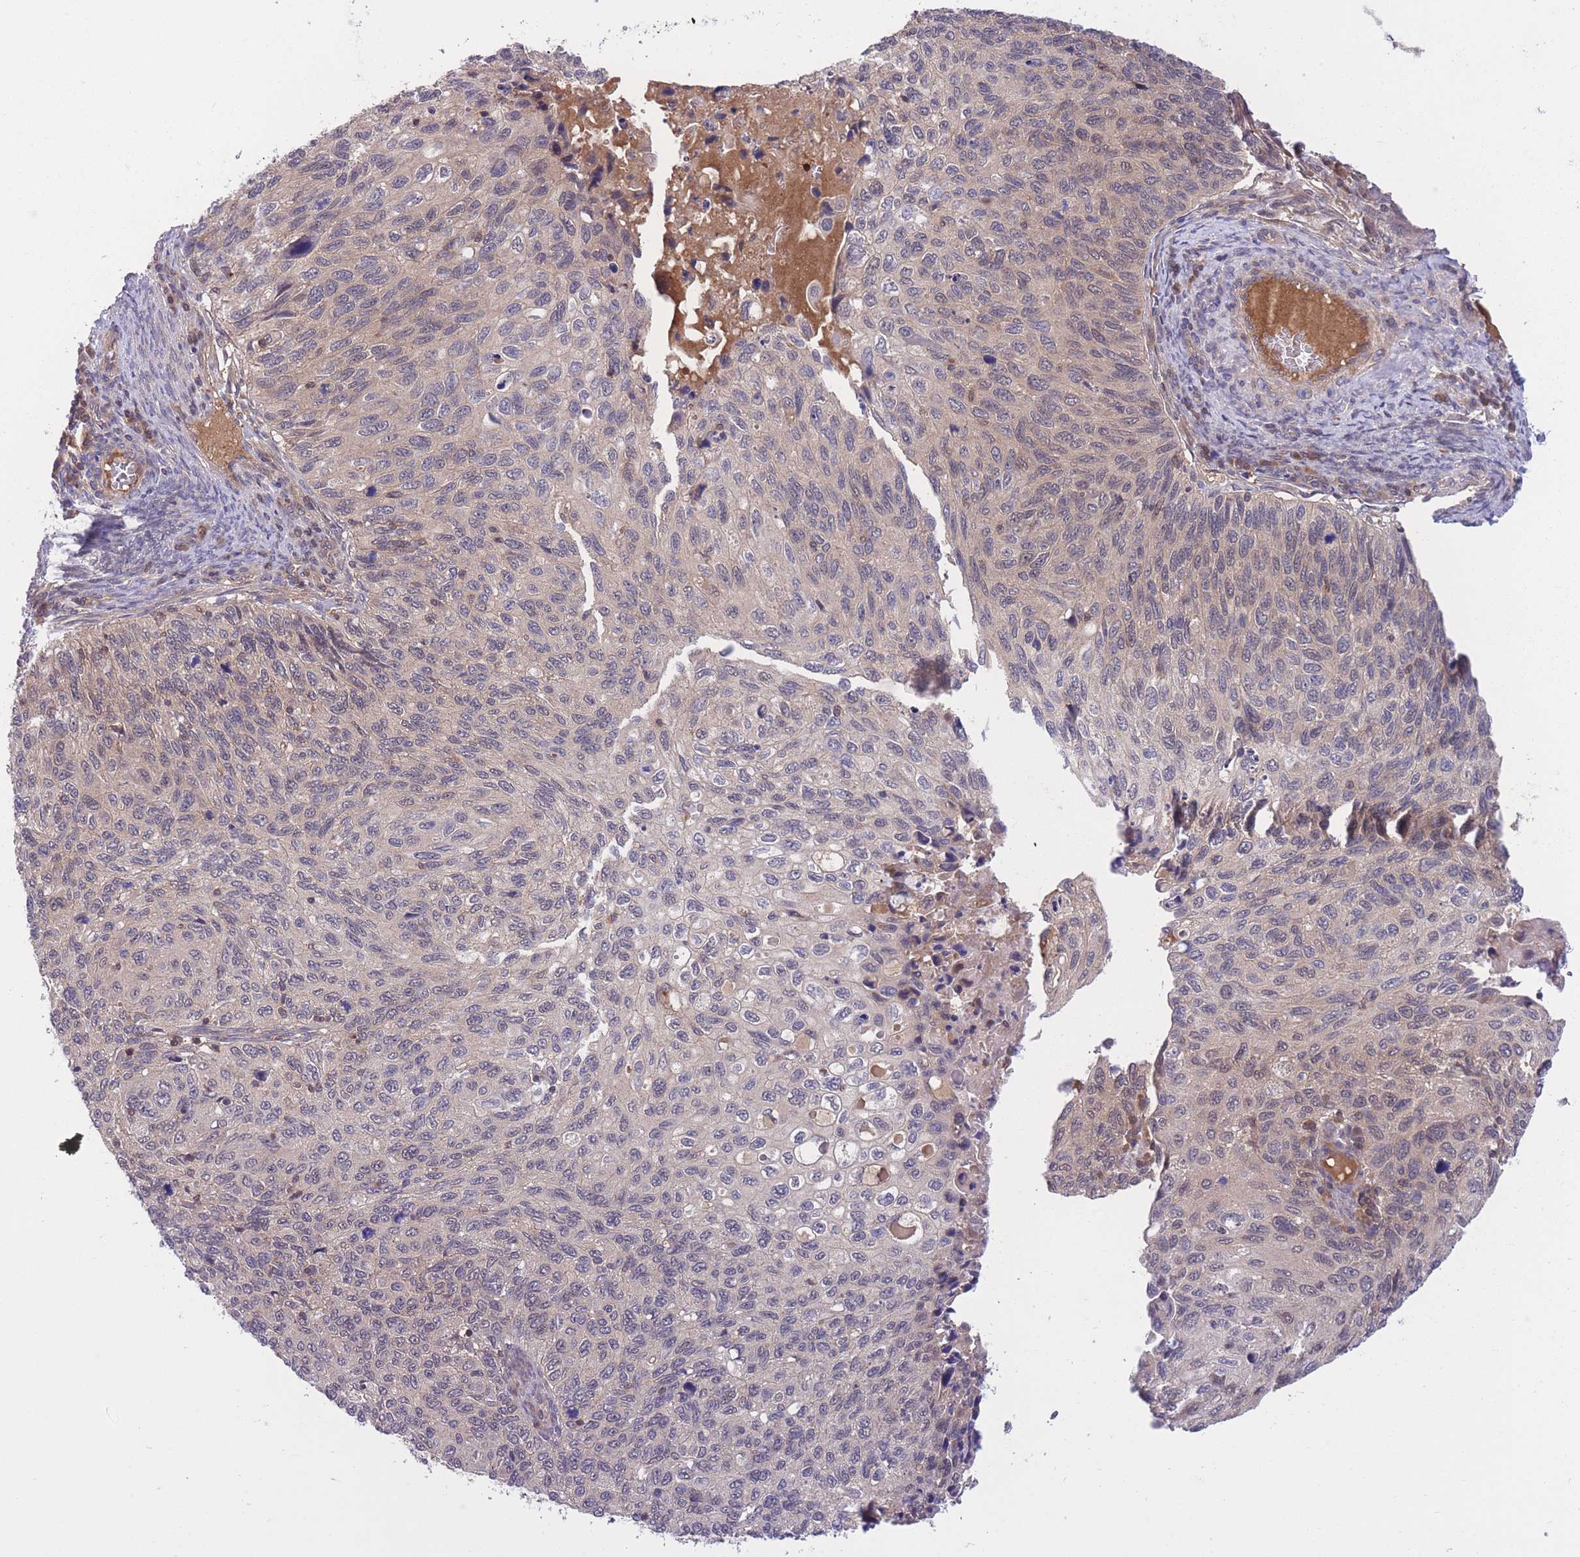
{"staining": {"intensity": "weak", "quantity": "<25%", "location": "cytoplasmic/membranous"}, "tissue": "cervical cancer", "cell_type": "Tumor cells", "image_type": "cancer", "snomed": [{"axis": "morphology", "description": "Squamous cell carcinoma, NOS"}, {"axis": "topography", "description": "Cervix"}], "caption": "IHC photomicrograph of human squamous cell carcinoma (cervical) stained for a protein (brown), which demonstrates no staining in tumor cells.", "gene": "UBE2N", "patient": {"sex": "female", "age": 70}}